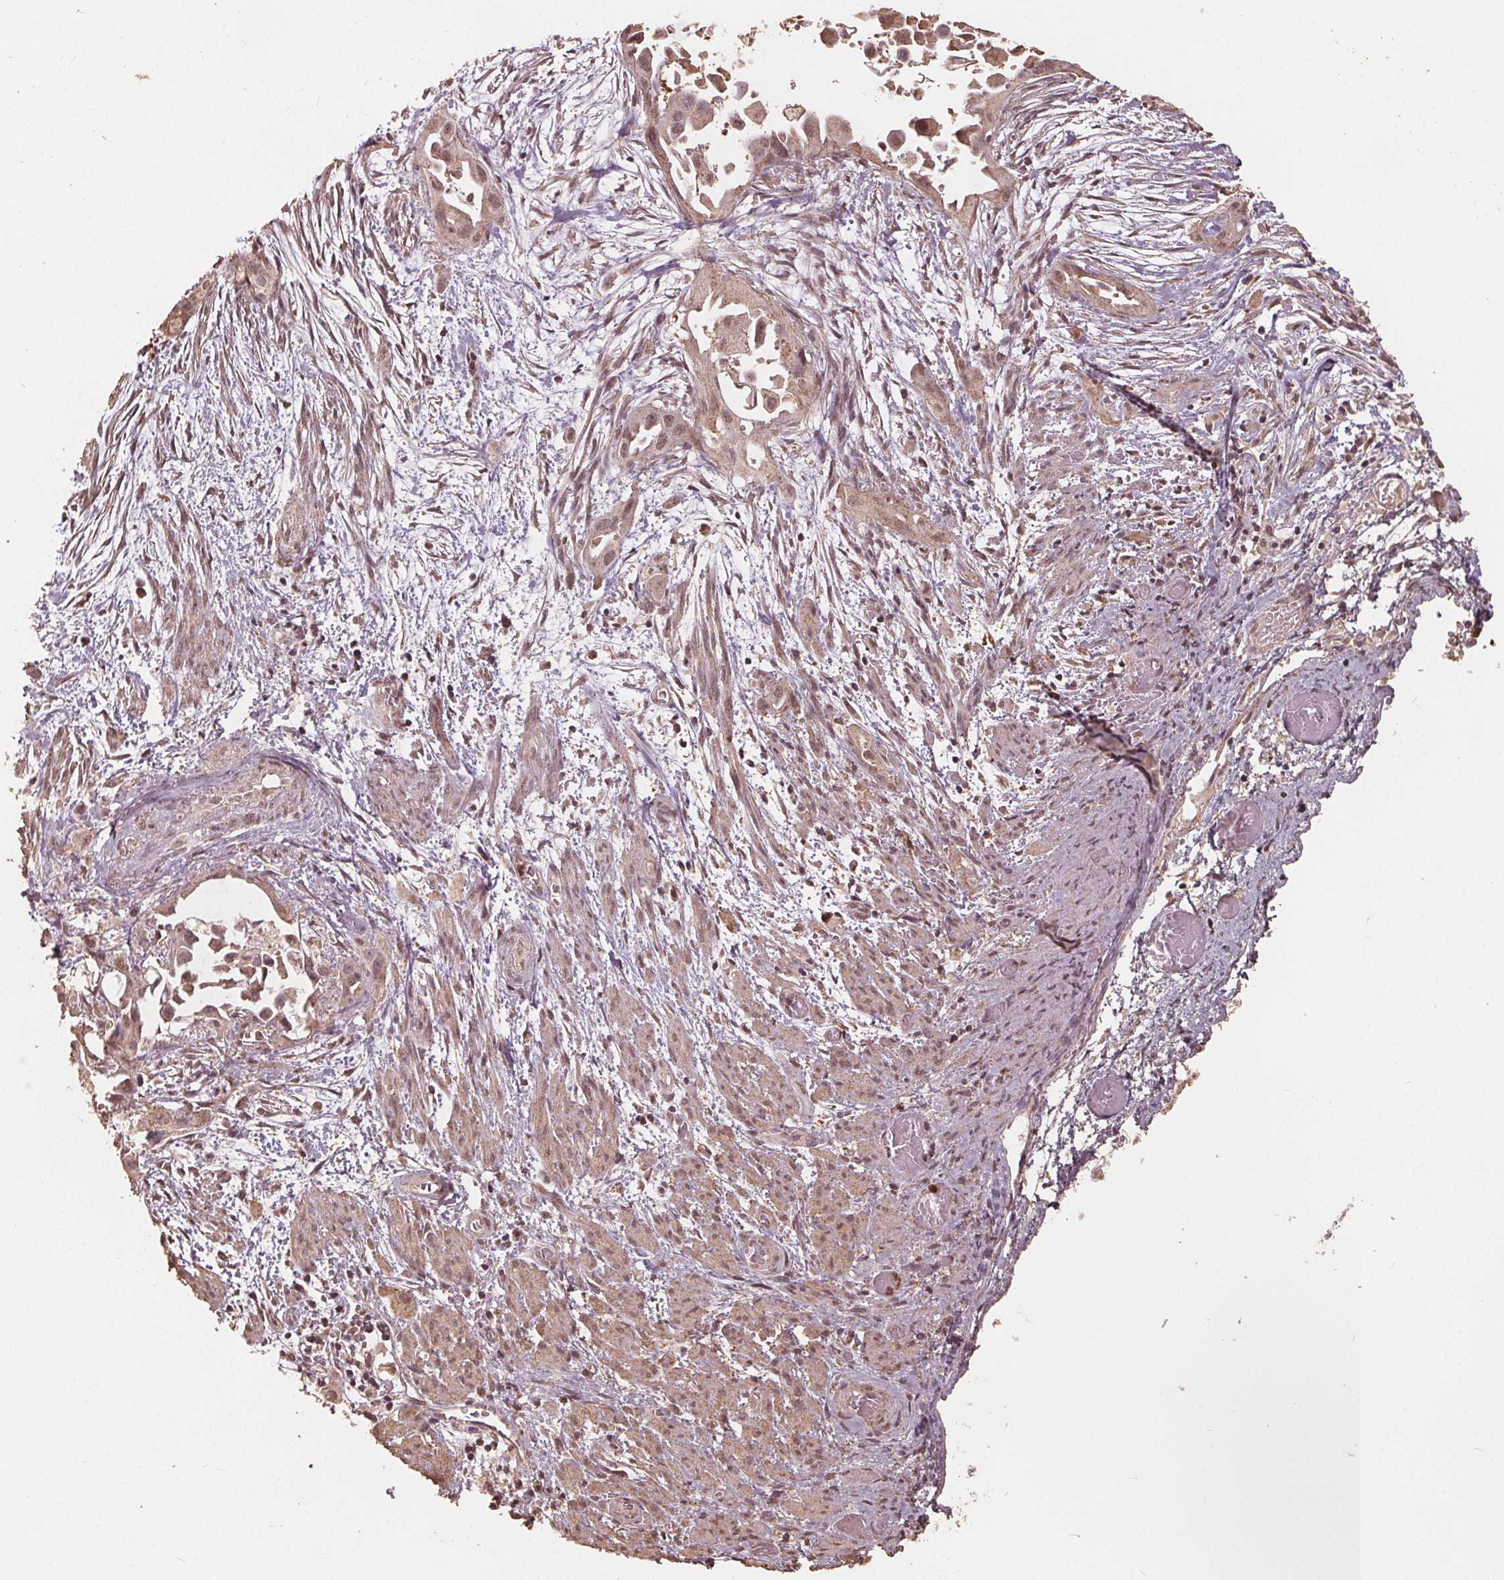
{"staining": {"intensity": "weak", "quantity": ">75%", "location": "cytoplasmic/membranous,nuclear"}, "tissue": "endometrial cancer", "cell_type": "Tumor cells", "image_type": "cancer", "snomed": [{"axis": "morphology", "description": "Adenocarcinoma, NOS"}, {"axis": "topography", "description": "Endometrium"}], "caption": "This photomicrograph displays endometrial adenocarcinoma stained with immunohistochemistry (IHC) to label a protein in brown. The cytoplasmic/membranous and nuclear of tumor cells show weak positivity for the protein. Nuclei are counter-stained blue.", "gene": "DSG3", "patient": {"sex": "female", "age": 86}}